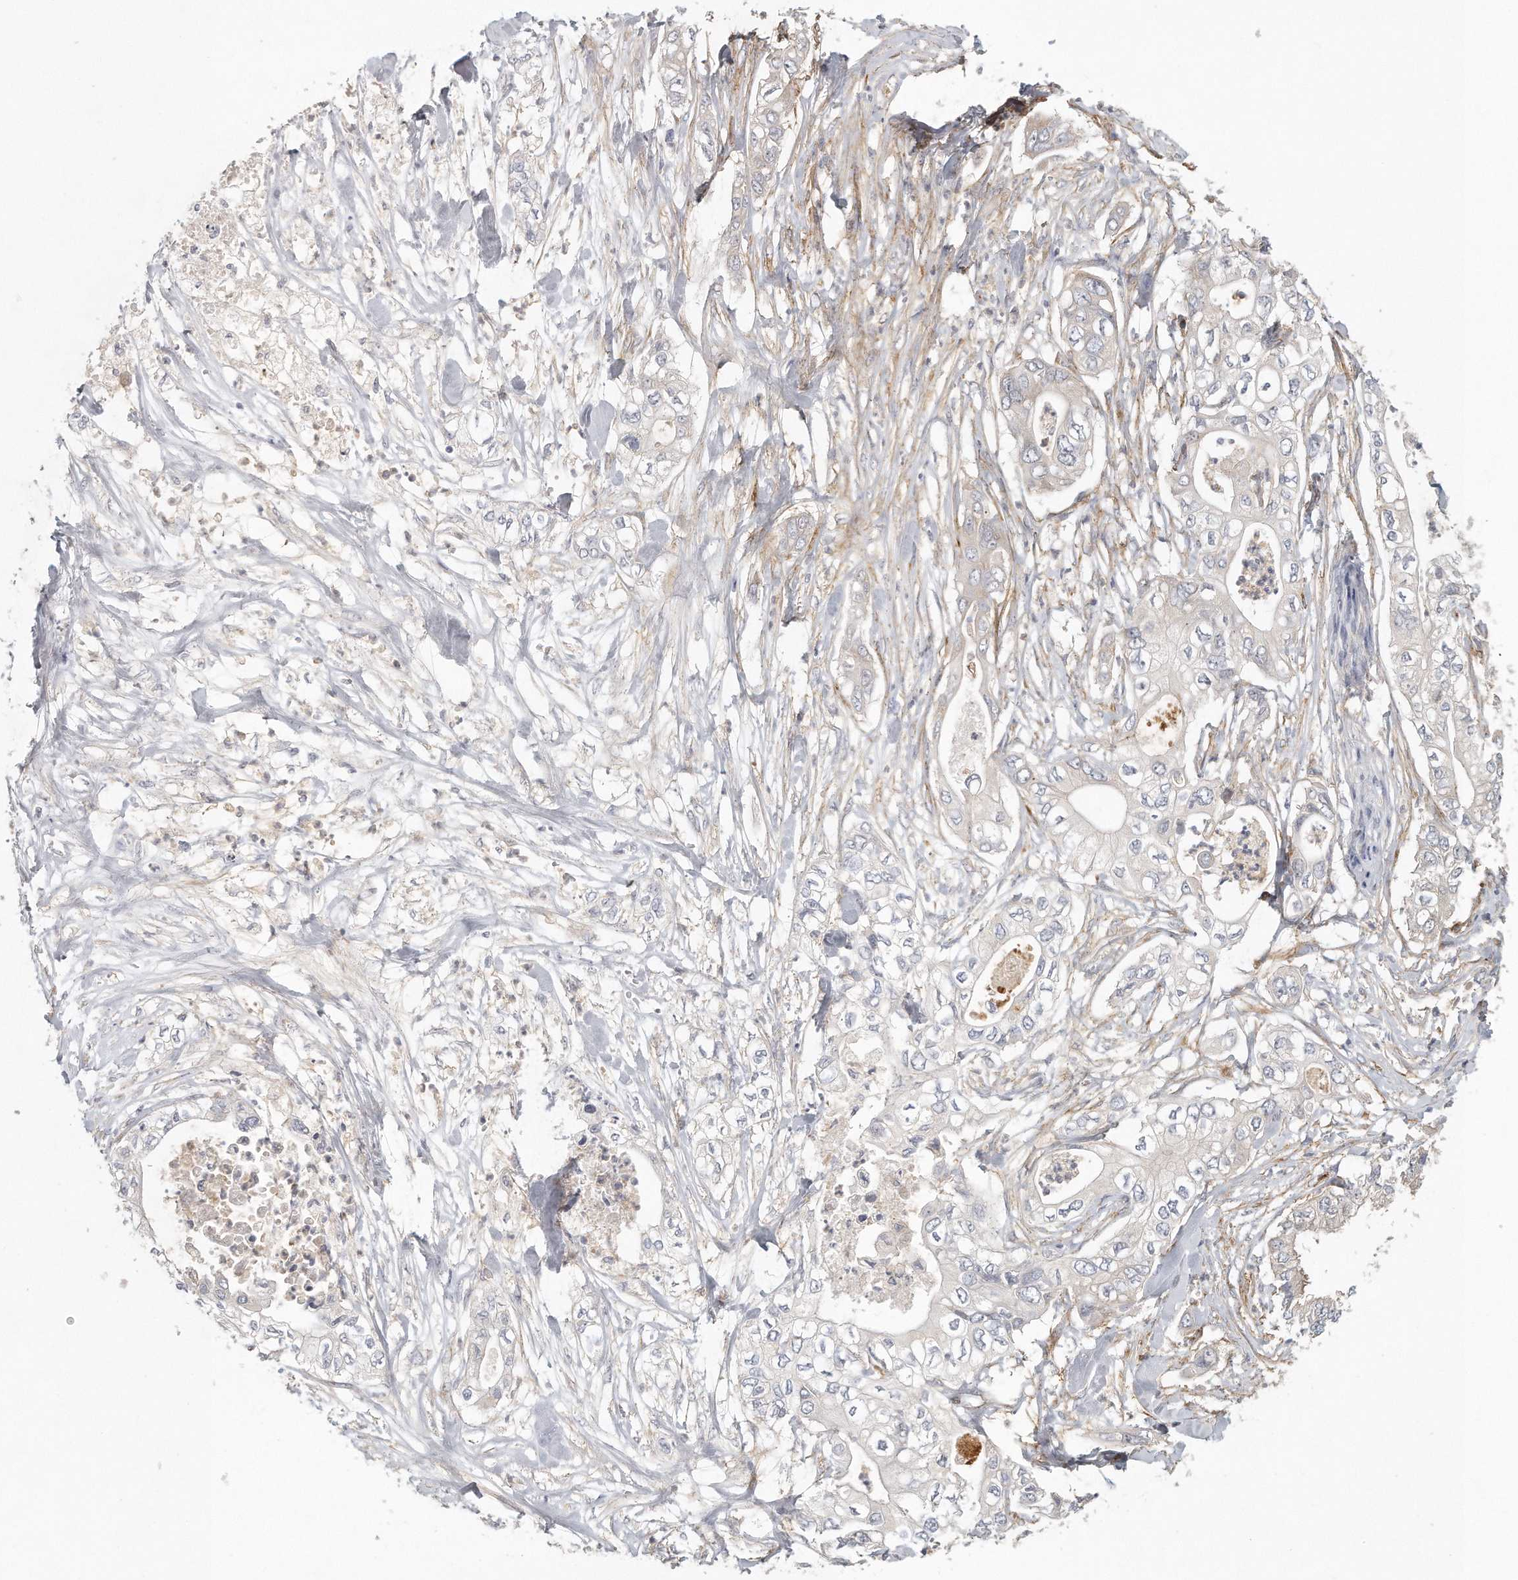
{"staining": {"intensity": "negative", "quantity": "none", "location": "none"}, "tissue": "pancreatic cancer", "cell_type": "Tumor cells", "image_type": "cancer", "snomed": [{"axis": "morphology", "description": "Adenocarcinoma, NOS"}, {"axis": "topography", "description": "Pancreas"}], "caption": "This is an immunohistochemistry (IHC) photomicrograph of pancreatic adenocarcinoma. There is no expression in tumor cells.", "gene": "MTERF4", "patient": {"sex": "female", "age": 78}}